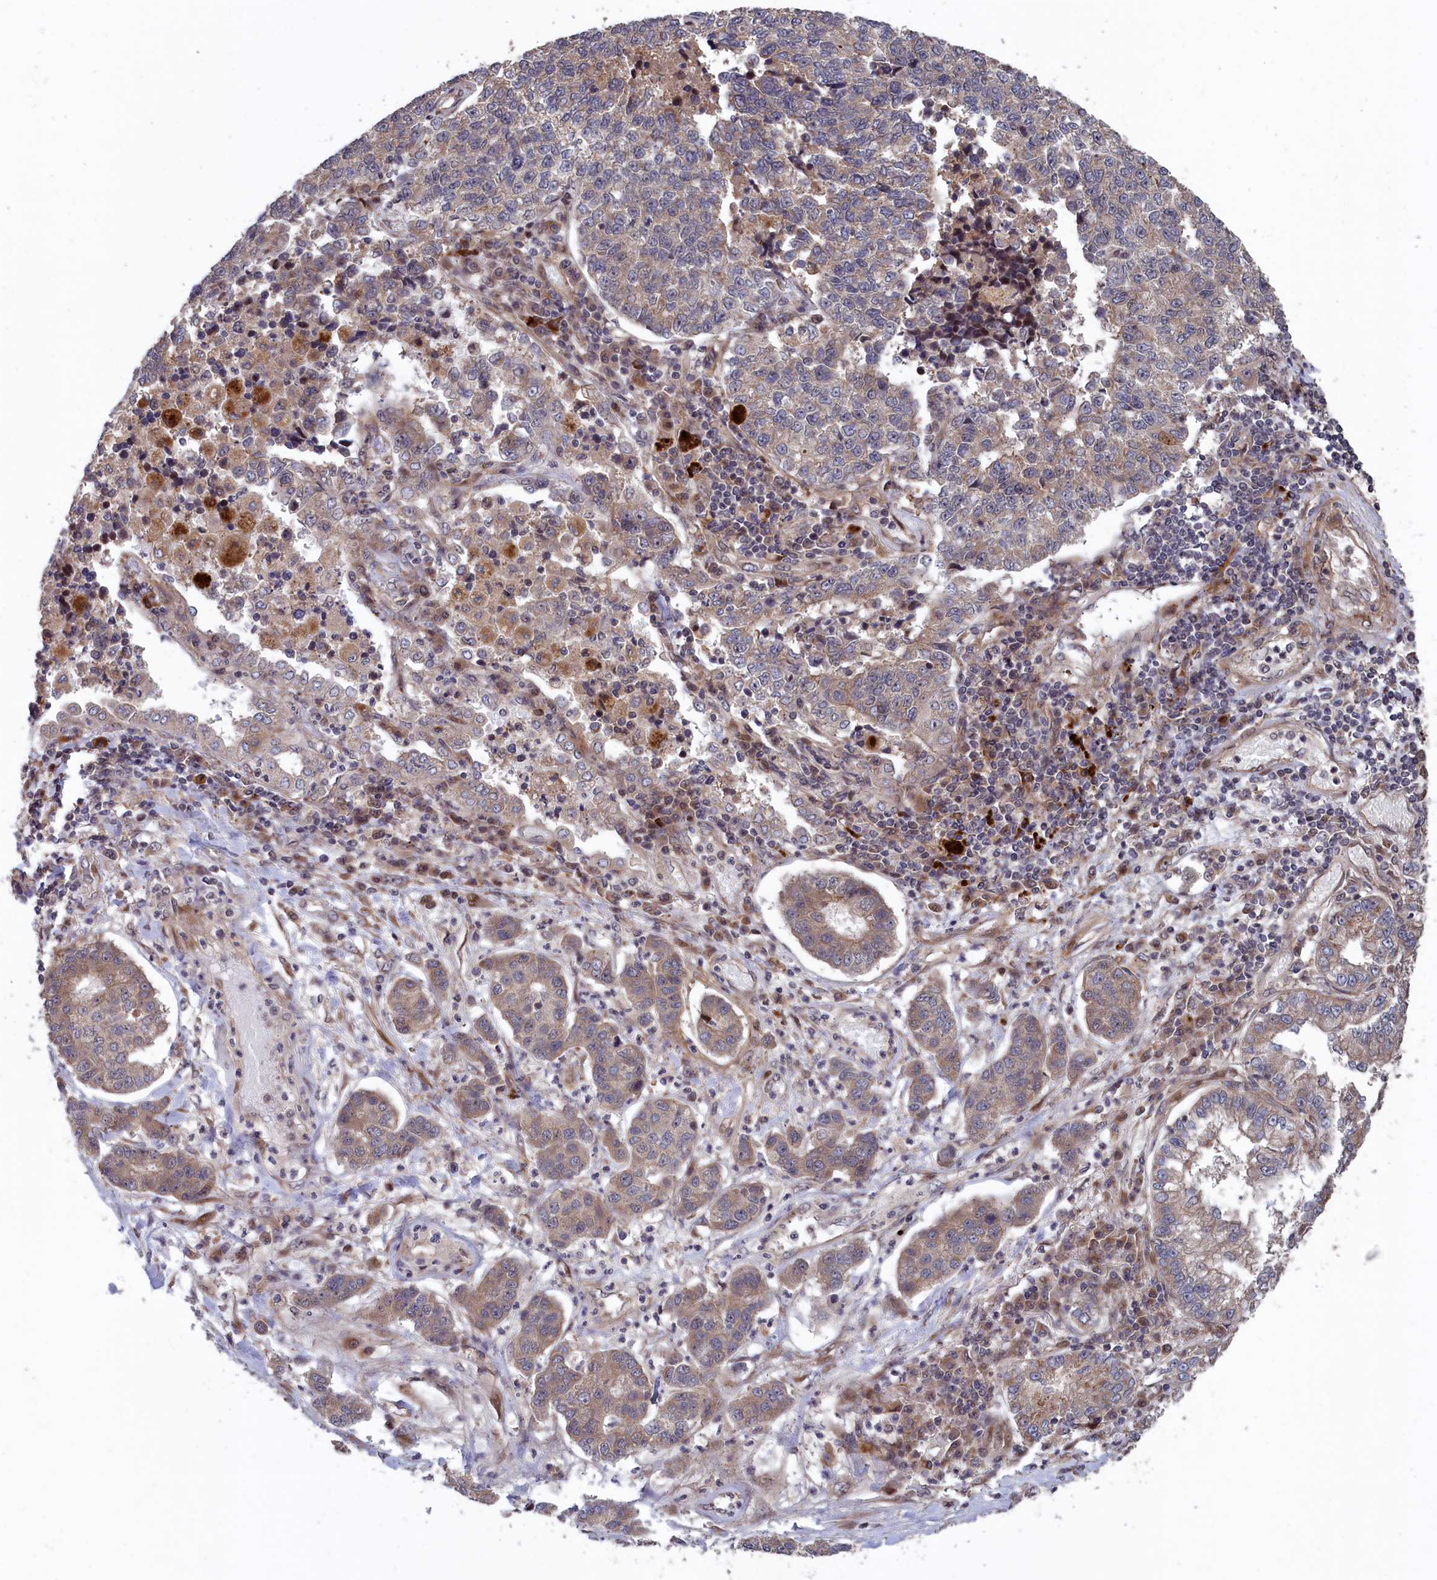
{"staining": {"intensity": "weak", "quantity": "25%-75%", "location": "cytoplasmic/membranous"}, "tissue": "lung cancer", "cell_type": "Tumor cells", "image_type": "cancer", "snomed": [{"axis": "morphology", "description": "Adenocarcinoma, NOS"}, {"axis": "topography", "description": "Lung"}], "caption": "Human lung cancer stained with a brown dye reveals weak cytoplasmic/membranous positive staining in about 25%-75% of tumor cells.", "gene": "LSG1", "patient": {"sex": "male", "age": 49}}